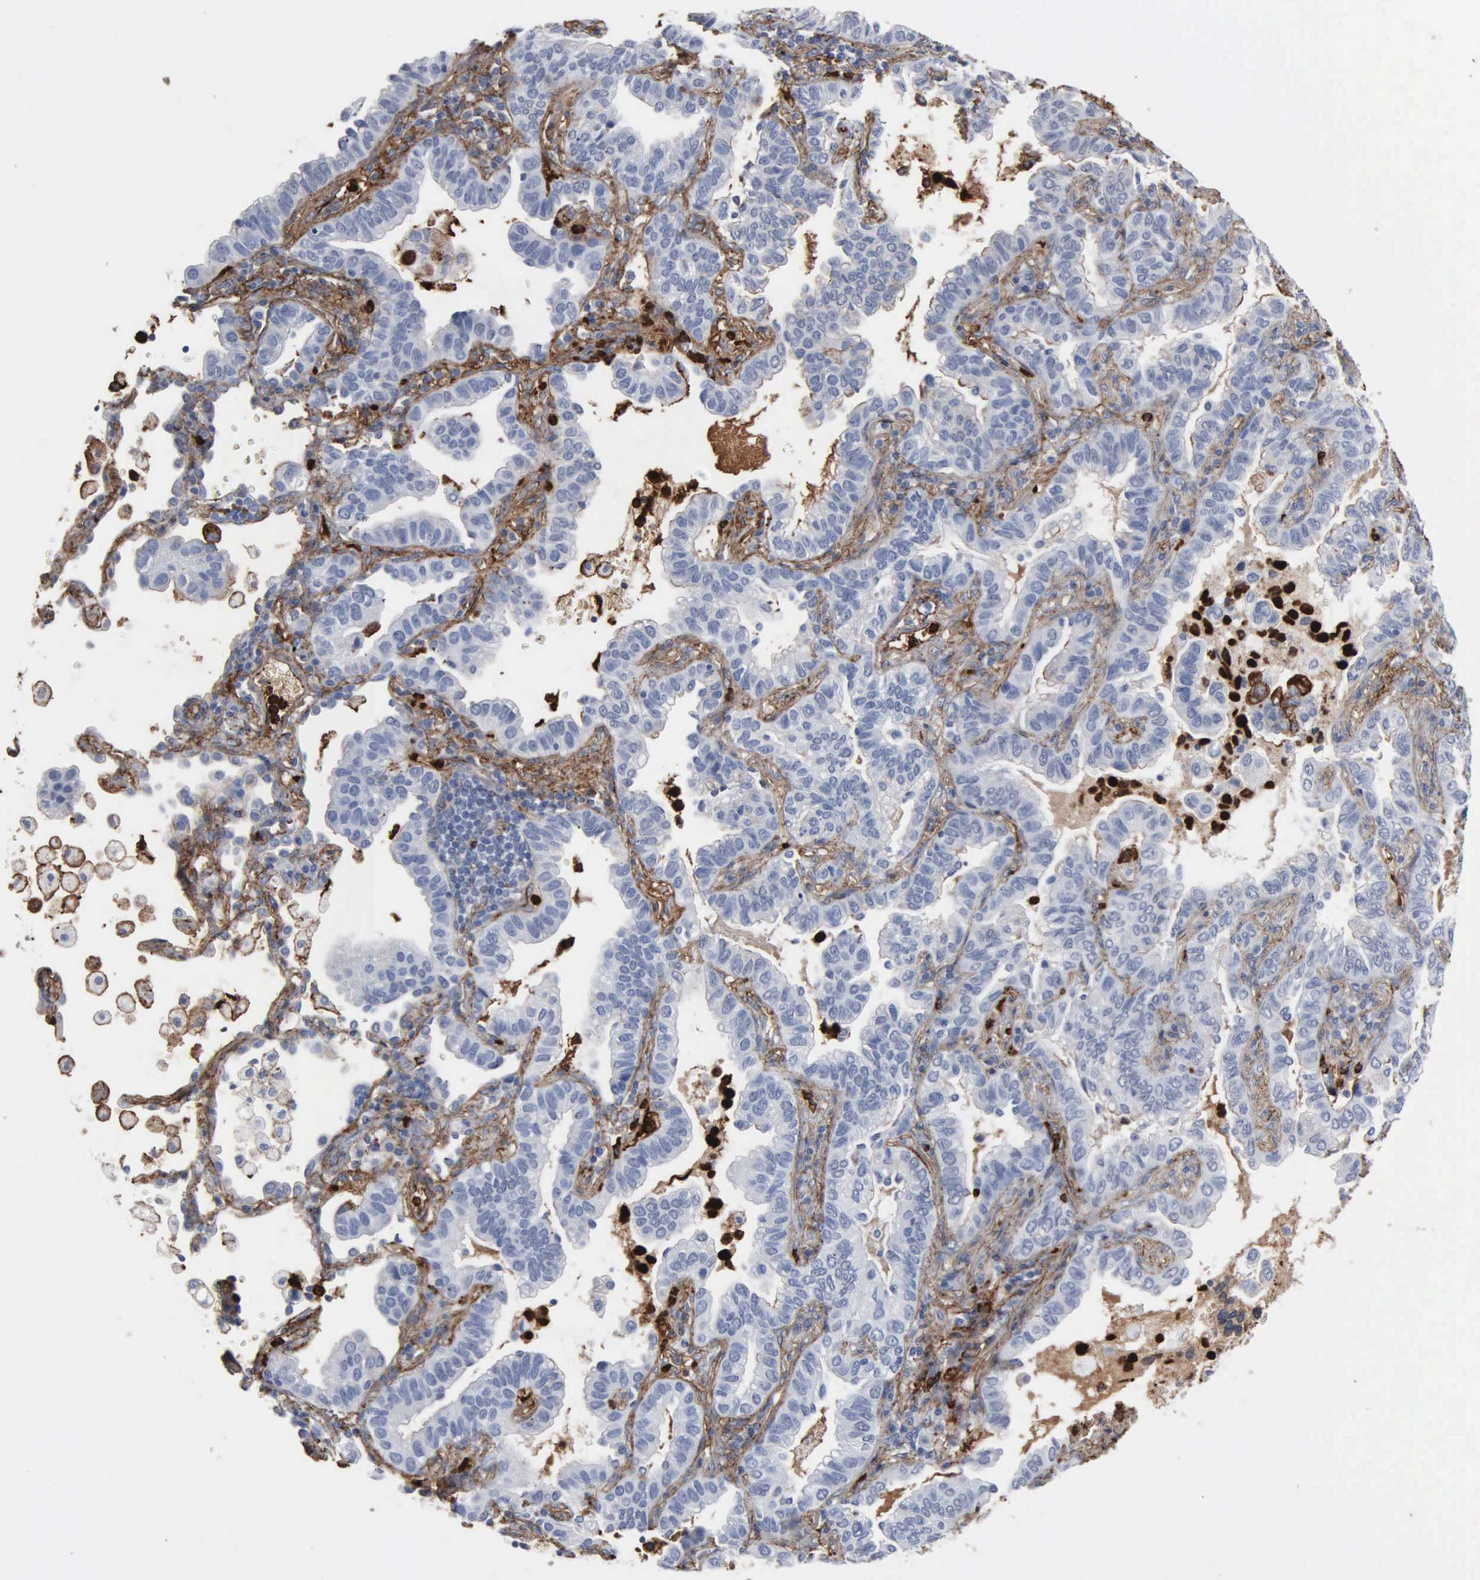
{"staining": {"intensity": "weak", "quantity": "<25%", "location": "cytoplasmic/membranous"}, "tissue": "lung cancer", "cell_type": "Tumor cells", "image_type": "cancer", "snomed": [{"axis": "morphology", "description": "Adenocarcinoma, NOS"}, {"axis": "topography", "description": "Lung"}], "caption": "Lung adenocarcinoma was stained to show a protein in brown. There is no significant expression in tumor cells.", "gene": "FN1", "patient": {"sex": "female", "age": 50}}